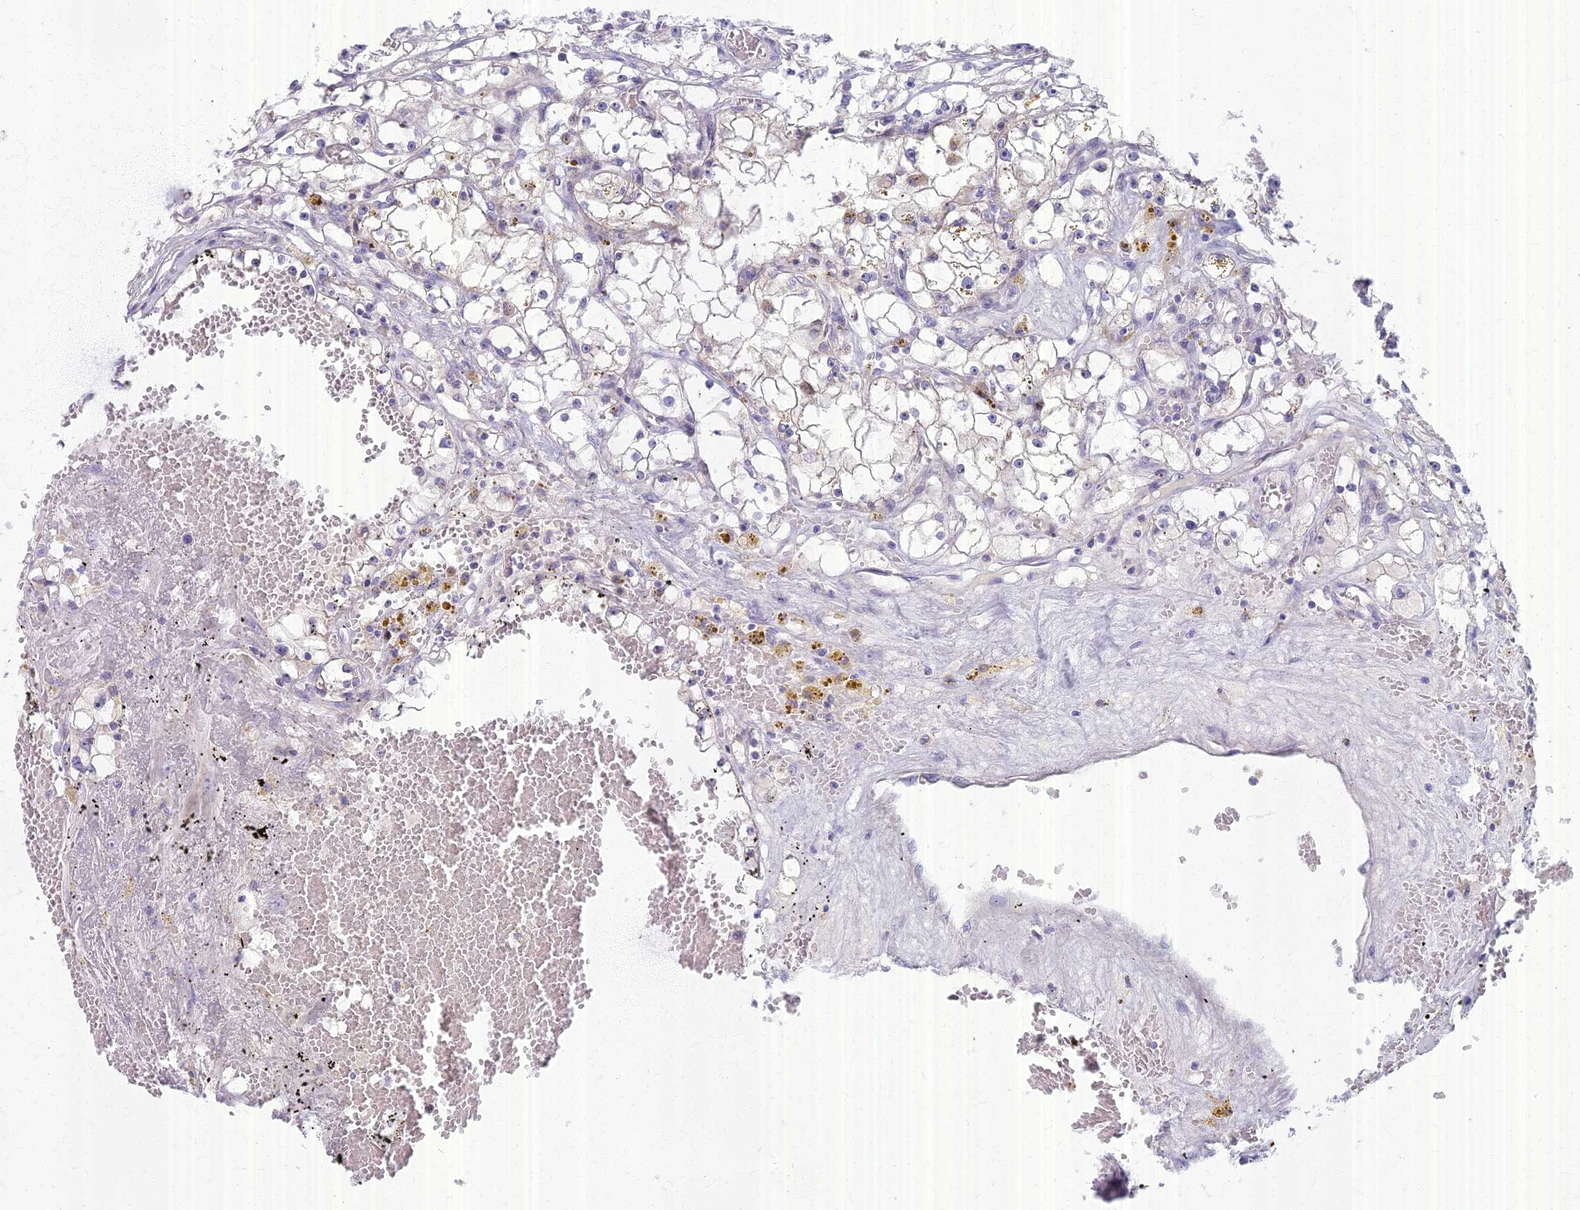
{"staining": {"intensity": "negative", "quantity": "none", "location": "none"}, "tissue": "renal cancer", "cell_type": "Tumor cells", "image_type": "cancer", "snomed": [{"axis": "morphology", "description": "Adenocarcinoma, NOS"}, {"axis": "topography", "description": "Kidney"}], "caption": "Human renal adenocarcinoma stained for a protein using IHC demonstrates no positivity in tumor cells.", "gene": "AP4E1", "patient": {"sex": "male", "age": 56}}